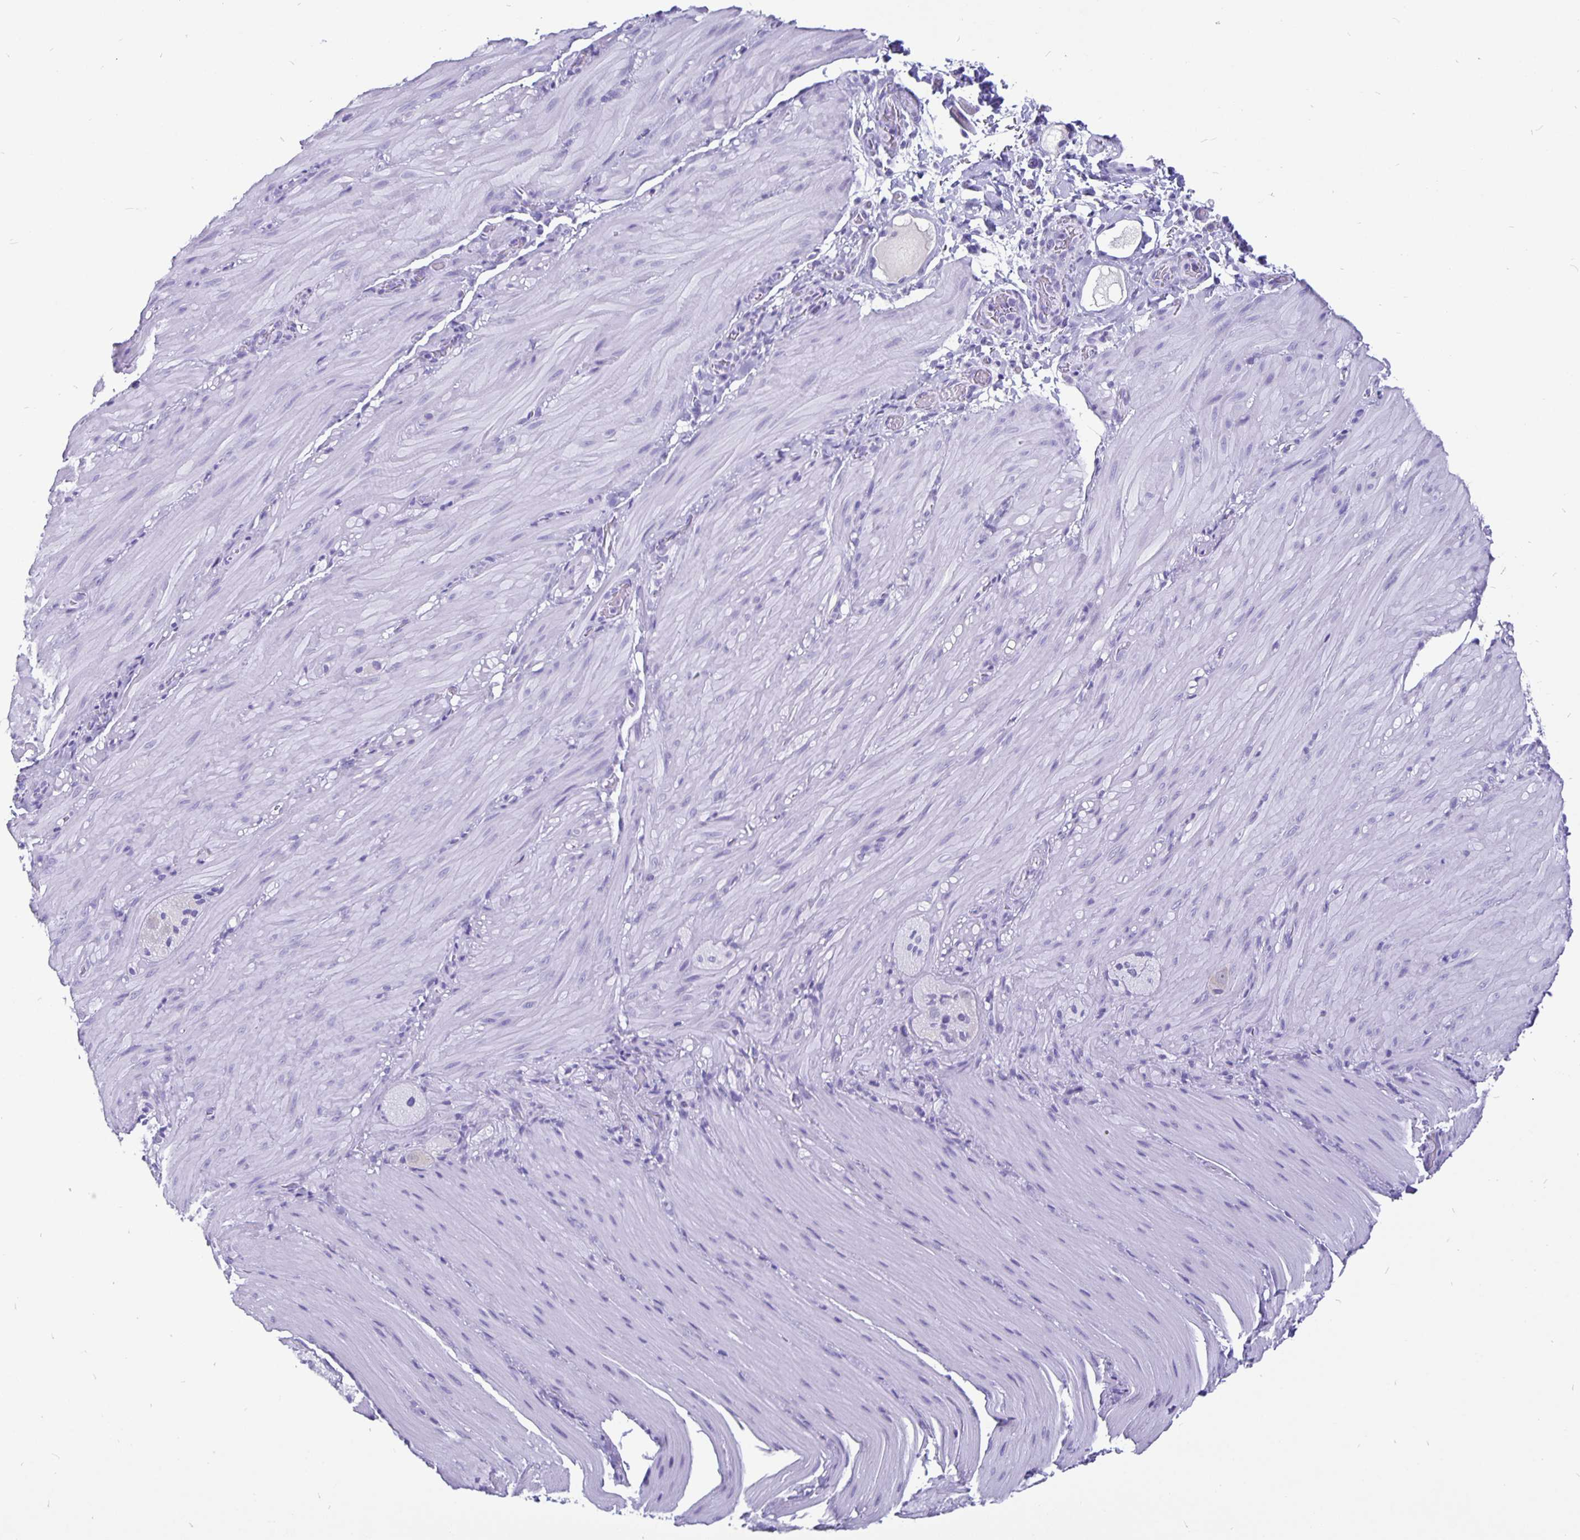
{"staining": {"intensity": "negative", "quantity": "none", "location": "none"}, "tissue": "smooth muscle", "cell_type": "Smooth muscle cells", "image_type": "normal", "snomed": [{"axis": "morphology", "description": "Normal tissue, NOS"}, {"axis": "topography", "description": "Smooth muscle"}, {"axis": "topography", "description": "Colon"}], "caption": "Immunohistochemistry of normal human smooth muscle exhibits no positivity in smooth muscle cells. The staining was performed using DAB to visualize the protein expression in brown, while the nuclei were stained in blue with hematoxylin (Magnification: 20x).", "gene": "ODF3B", "patient": {"sex": "male", "age": 73}}